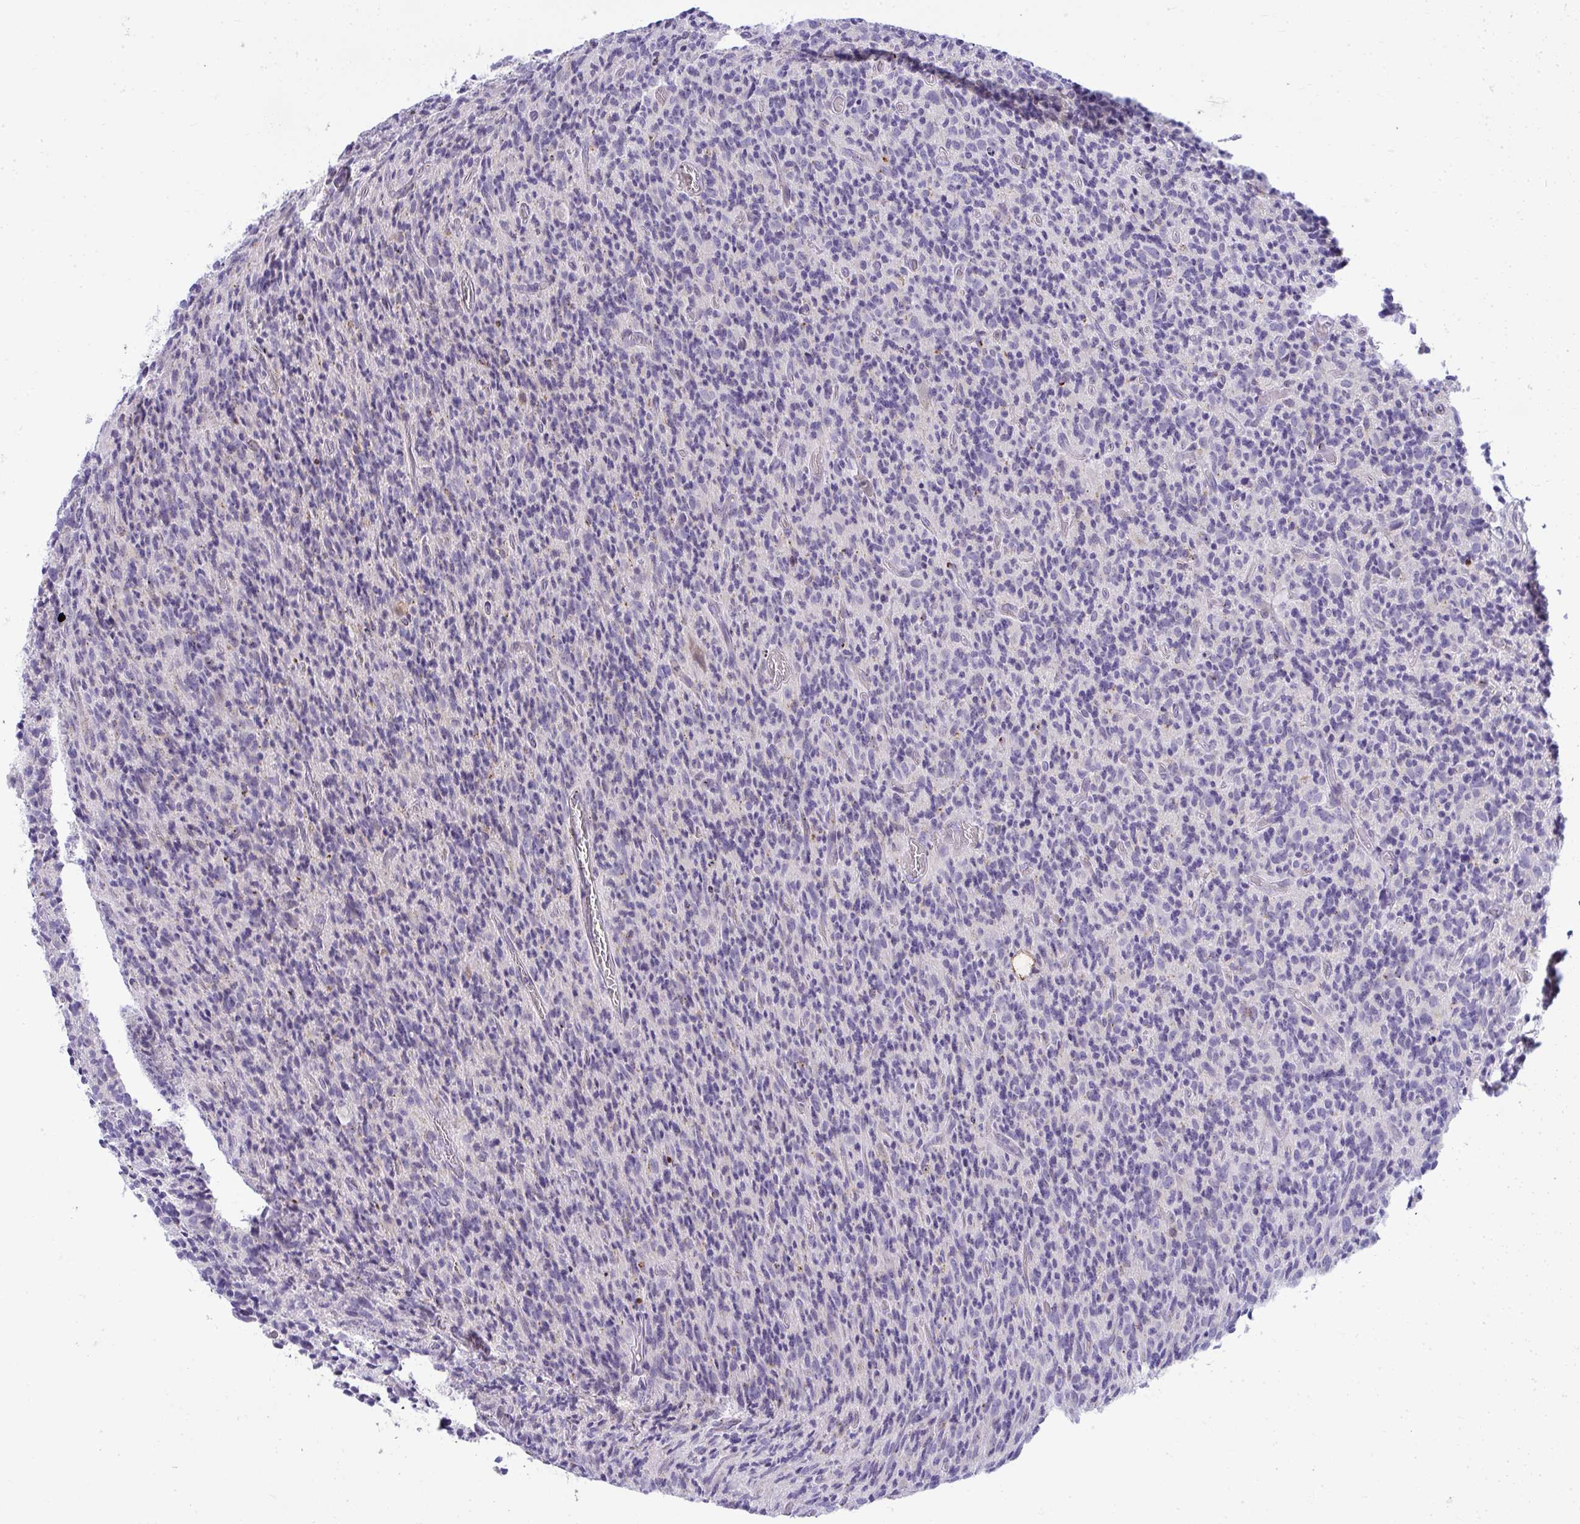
{"staining": {"intensity": "negative", "quantity": "none", "location": "none"}, "tissue": "glioma", "cell_type": "Tumor cells", "image_type": "cancer", "snomed": [{"axis": "morphology", "description": "Glioma, malignant, High grade"}, {"axis": "topography", "description": "Brain"}], "caption": "Malignant high-grade glioma was stained to show a protein in brown. There is no significant positivity in tumor cells.", "gene": "VPS4B", "patient": {"sex": "male", "age": 76}}